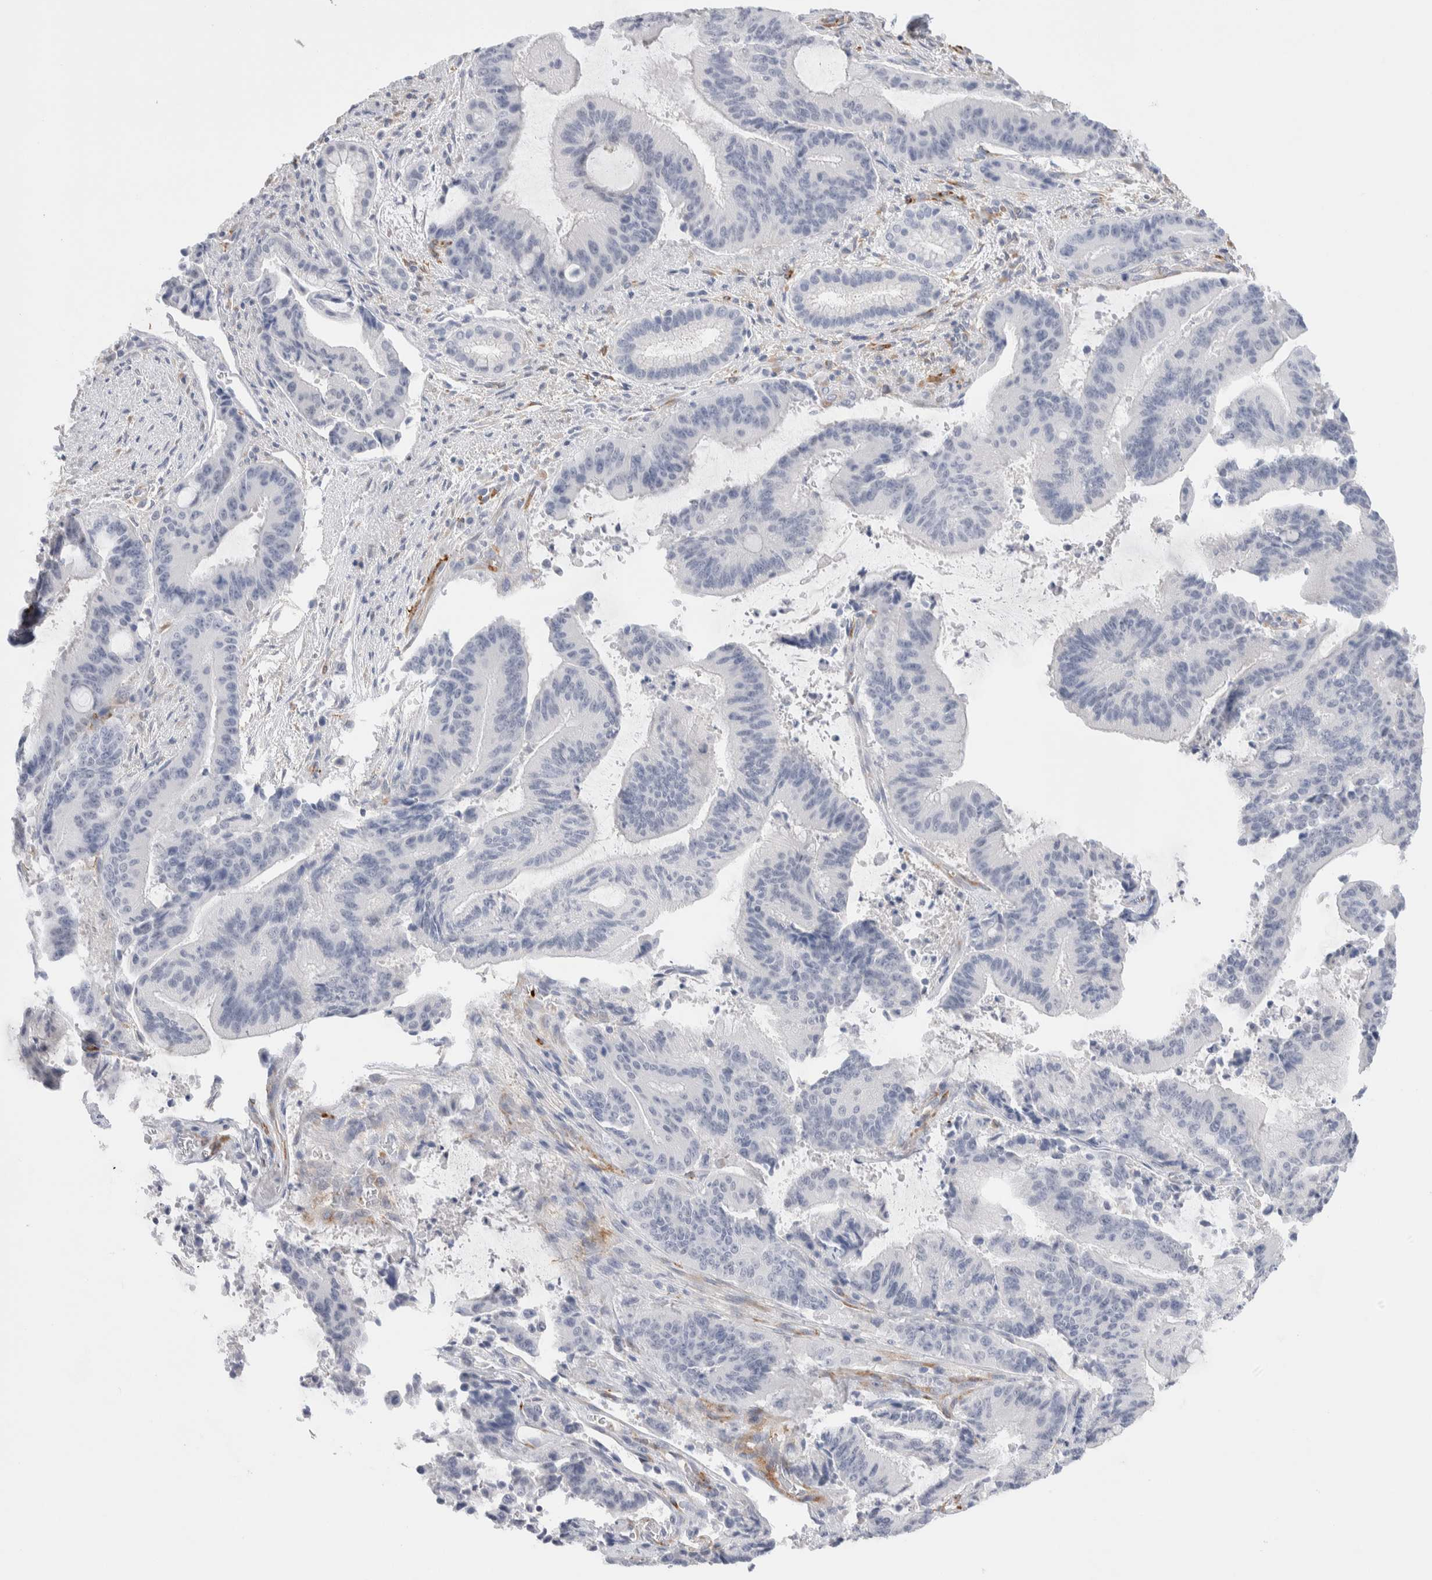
{"staining": {"intensity": "negative", "quantity": "none", "location": "none"}, "tissue": "liver cancer", "cell_type": "Tumor cells", "image_type": "cancer", "snomed": [{"axis": "morphology", "description": "Normal tissue, NOS"}, {"axis": "morphology", "description": "Cholangiocarcinoma"}, {"axis": "topography", "description": "Liver"}, {"axis": "topography", "description": "Peripheral nerve tissue"}], "caption": "DAB immunohistochemical staining of human liver cancer (cholangiocarcinoma) shows no significant staining in tumor cells.", "gene": "SEPTIN4", "patient": {"sex": "female", "age": 73}}